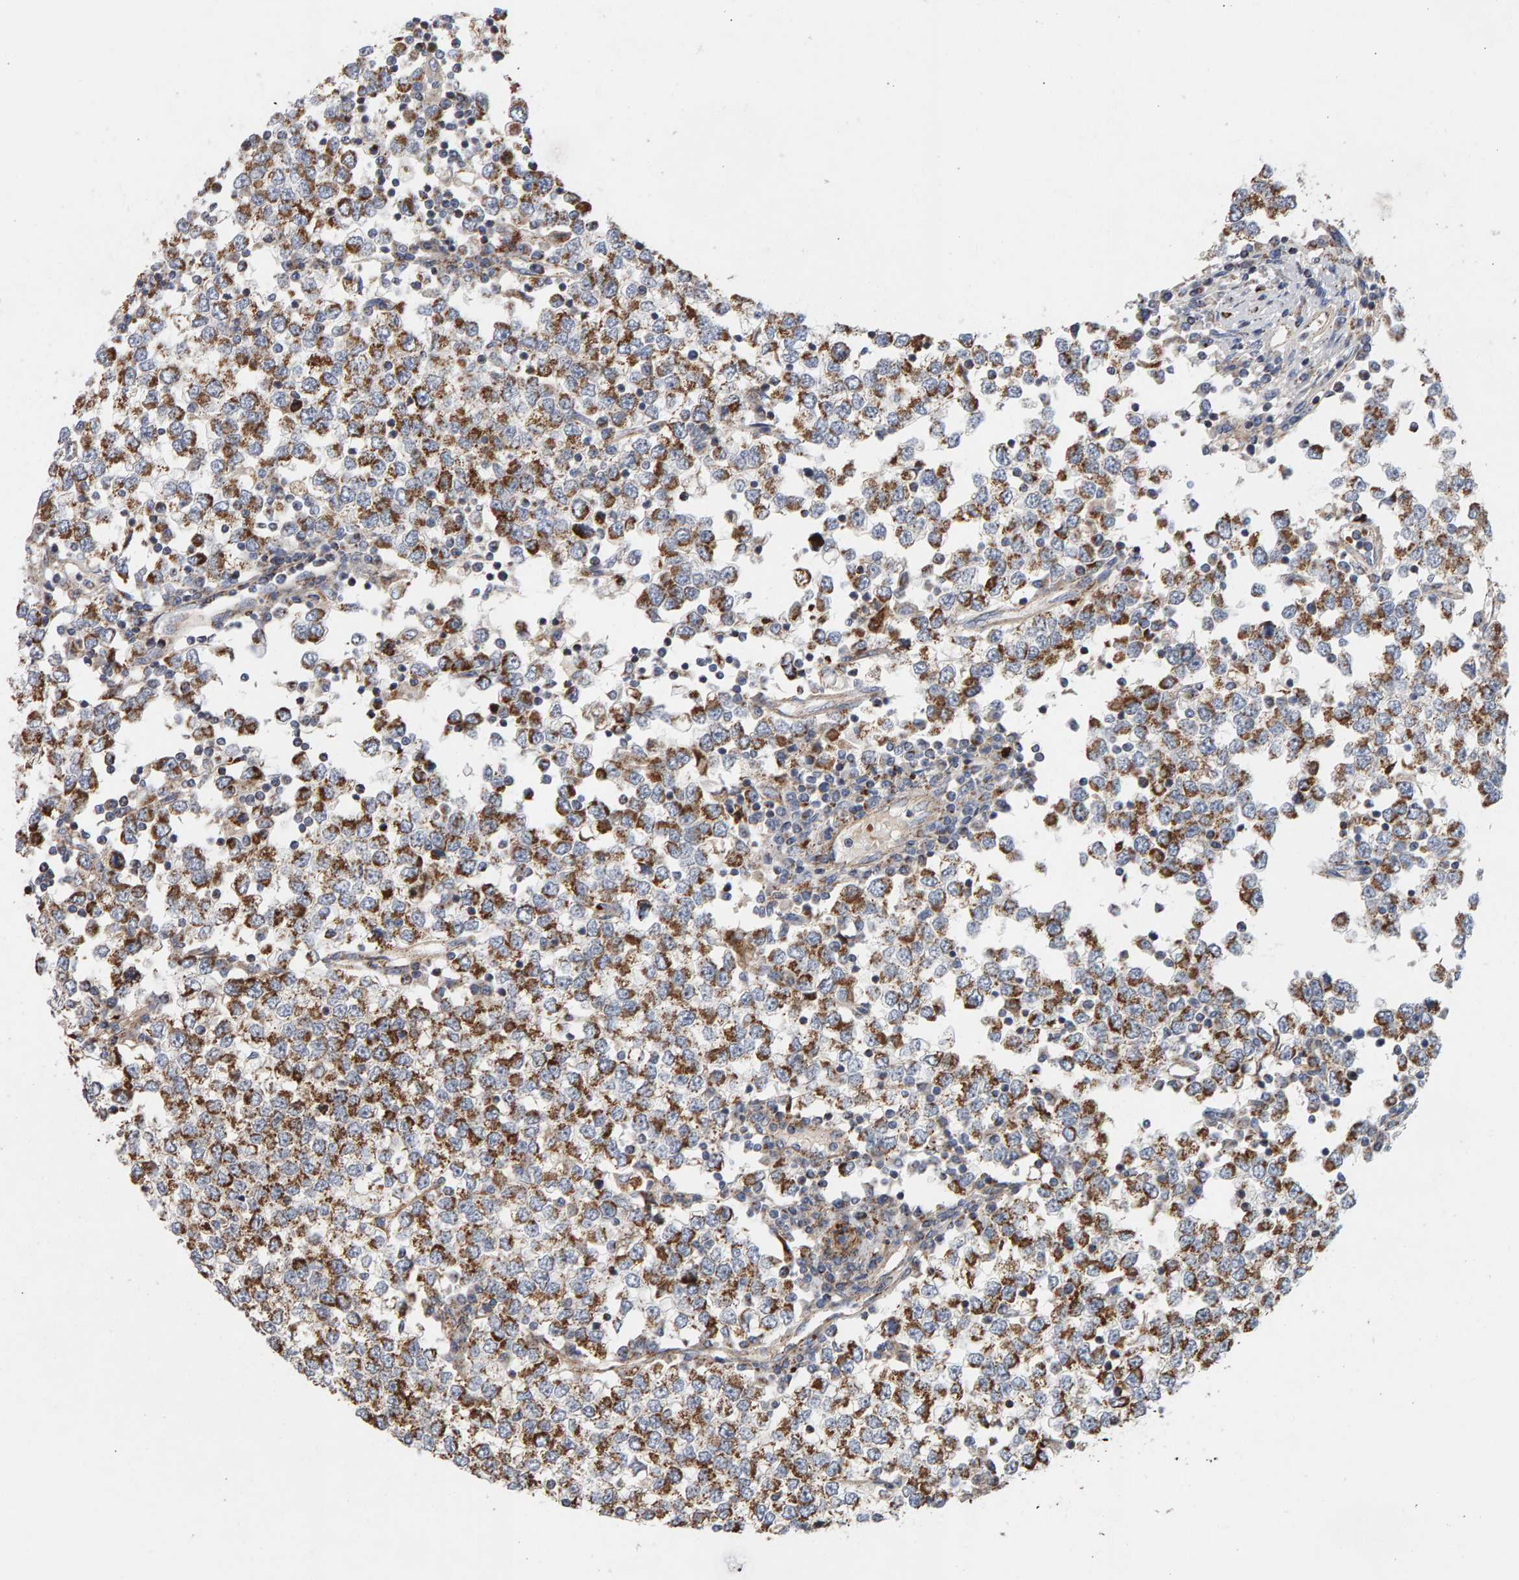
{"staining": {"intensity": "moderate", "quantity": ">75%", "location": "cytoplasmic/membranous"}, "tissue": "testis cancer", "cell_type": "Tumor cells", "image_type": "cancer", "snomed": [{"axis": "morphology", "description": "Seminoma, NOS"}, {"axis": "topography", "description": "Testis"}], "caption": "Seminoma (testis) tissue displays moderate cytoplasmic/membranous positivity in approximately >75% of tumor cells, visualized by immunohistochemistry.", "gene": "GGTA1", "patient": {"sex": "male", "age": 65}}